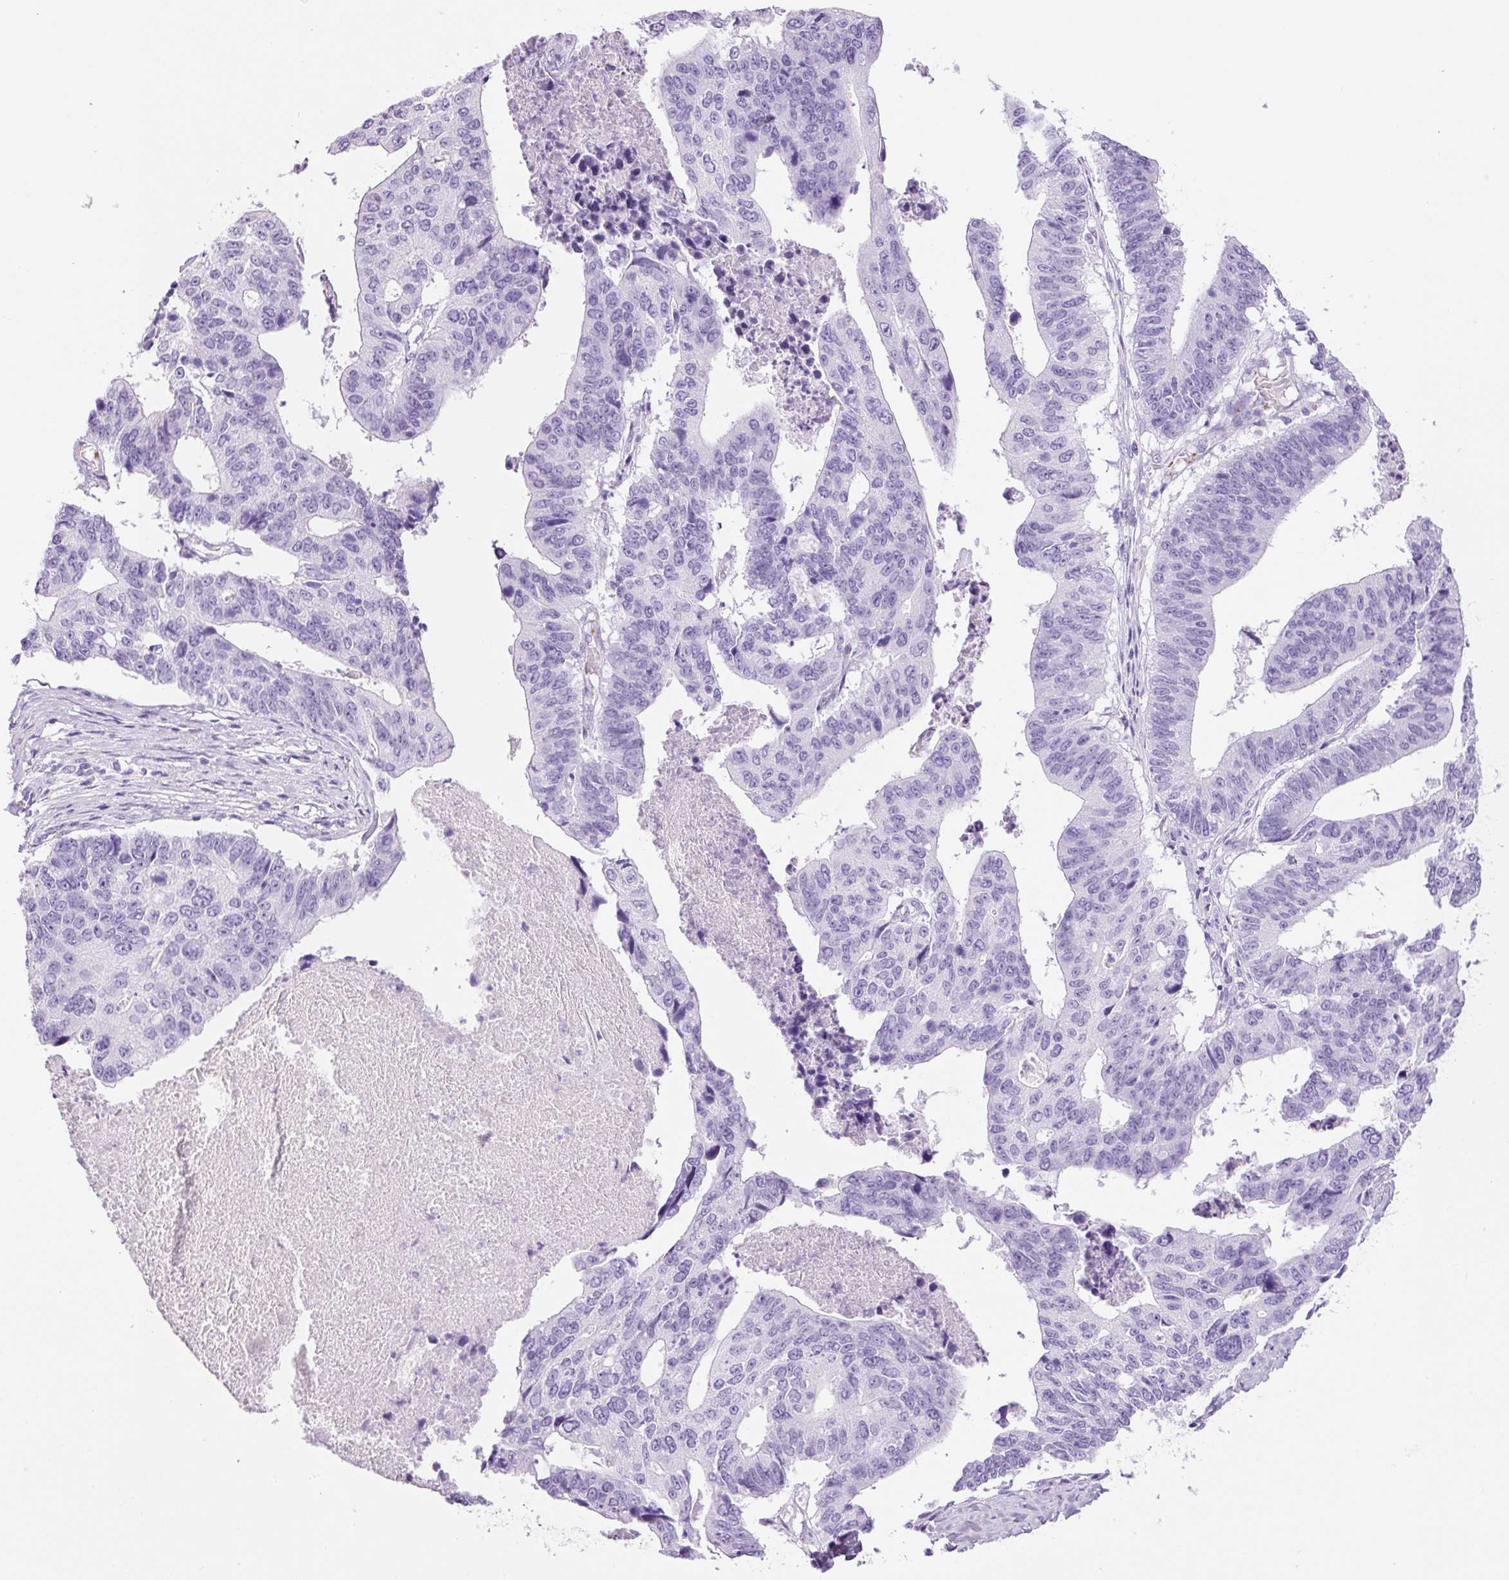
{"staining": {"intensity": "negative", "quantity": "none", "location": "none"}, "tissue": "stomach cancer", "cell_type": "Tumor cells", "image_type": "cancer", "snomed": [{"axis": "morphology", "description": "Adenocarcinoma, NOS"}, {"axis": "topography", "description": "Stomach"}], "caption": "Immunohistochemical staining of stomach adenocarcinoma demonstrates no significant expression in tumor cells.", "gene": "ADSS1", "patient": {"sex": "male", "age": 59}}